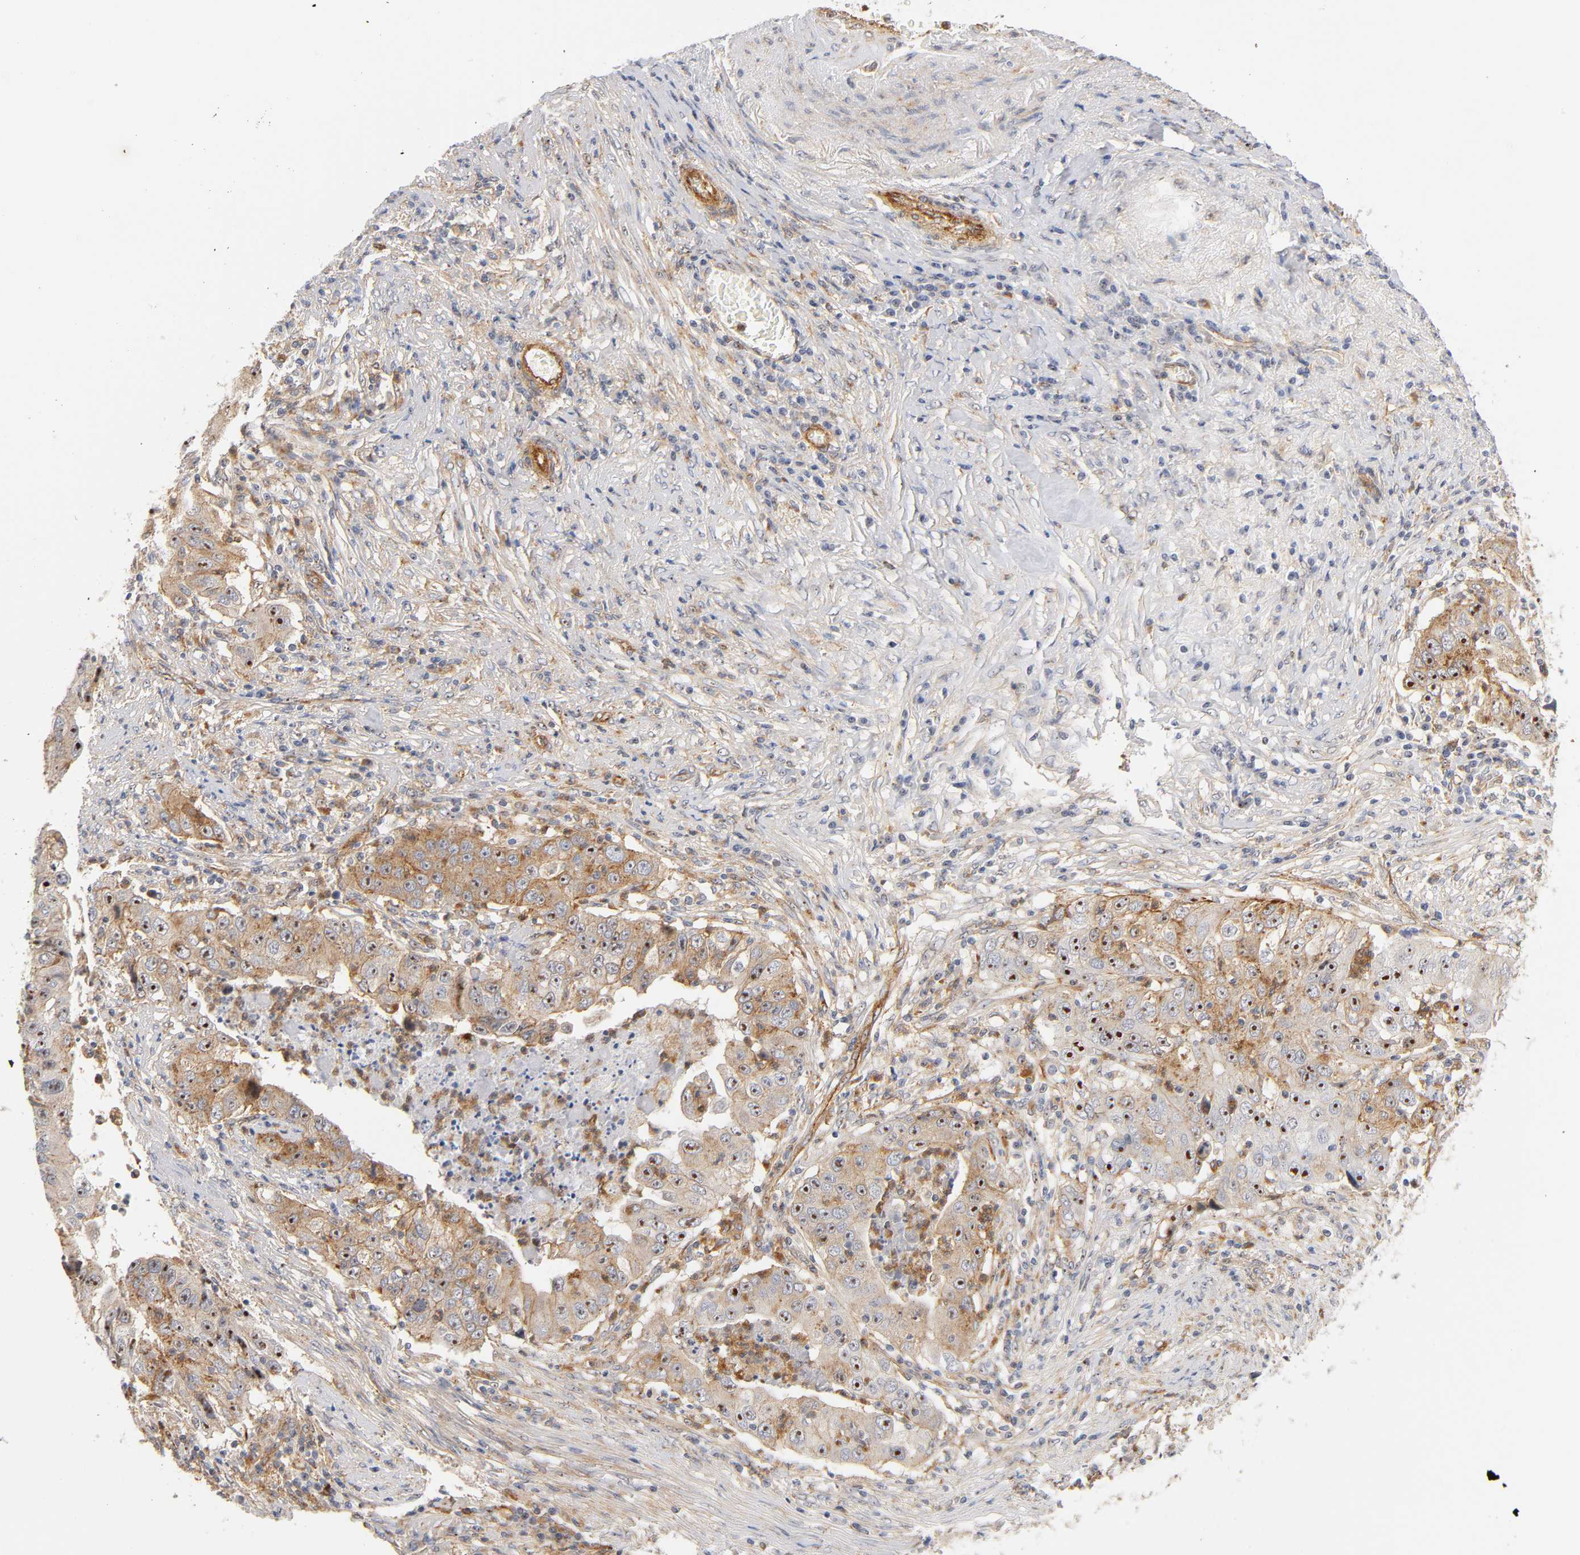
{"staining": {"intensity": "strong", "quantity": ">75%", "location": "cytoplasmic/membranous,nuclear"}, "tissue": "lung cancer", "cell_type": "Tumor cells", "image_type": "cancer", "snomed": [{"axis": "morphology", "description": "Squamous cell carcinoma, NOS"}, {"axis": "topography", "description": "Lung"}], "caption": "A brown stain shows strong cytoplasmic/membranous and nuclear staining of a protein in human squamous cell carcinoma (lung) tumor cells.", "gene": "PLD1", "patient": {"sex": "male", "age": 64}}